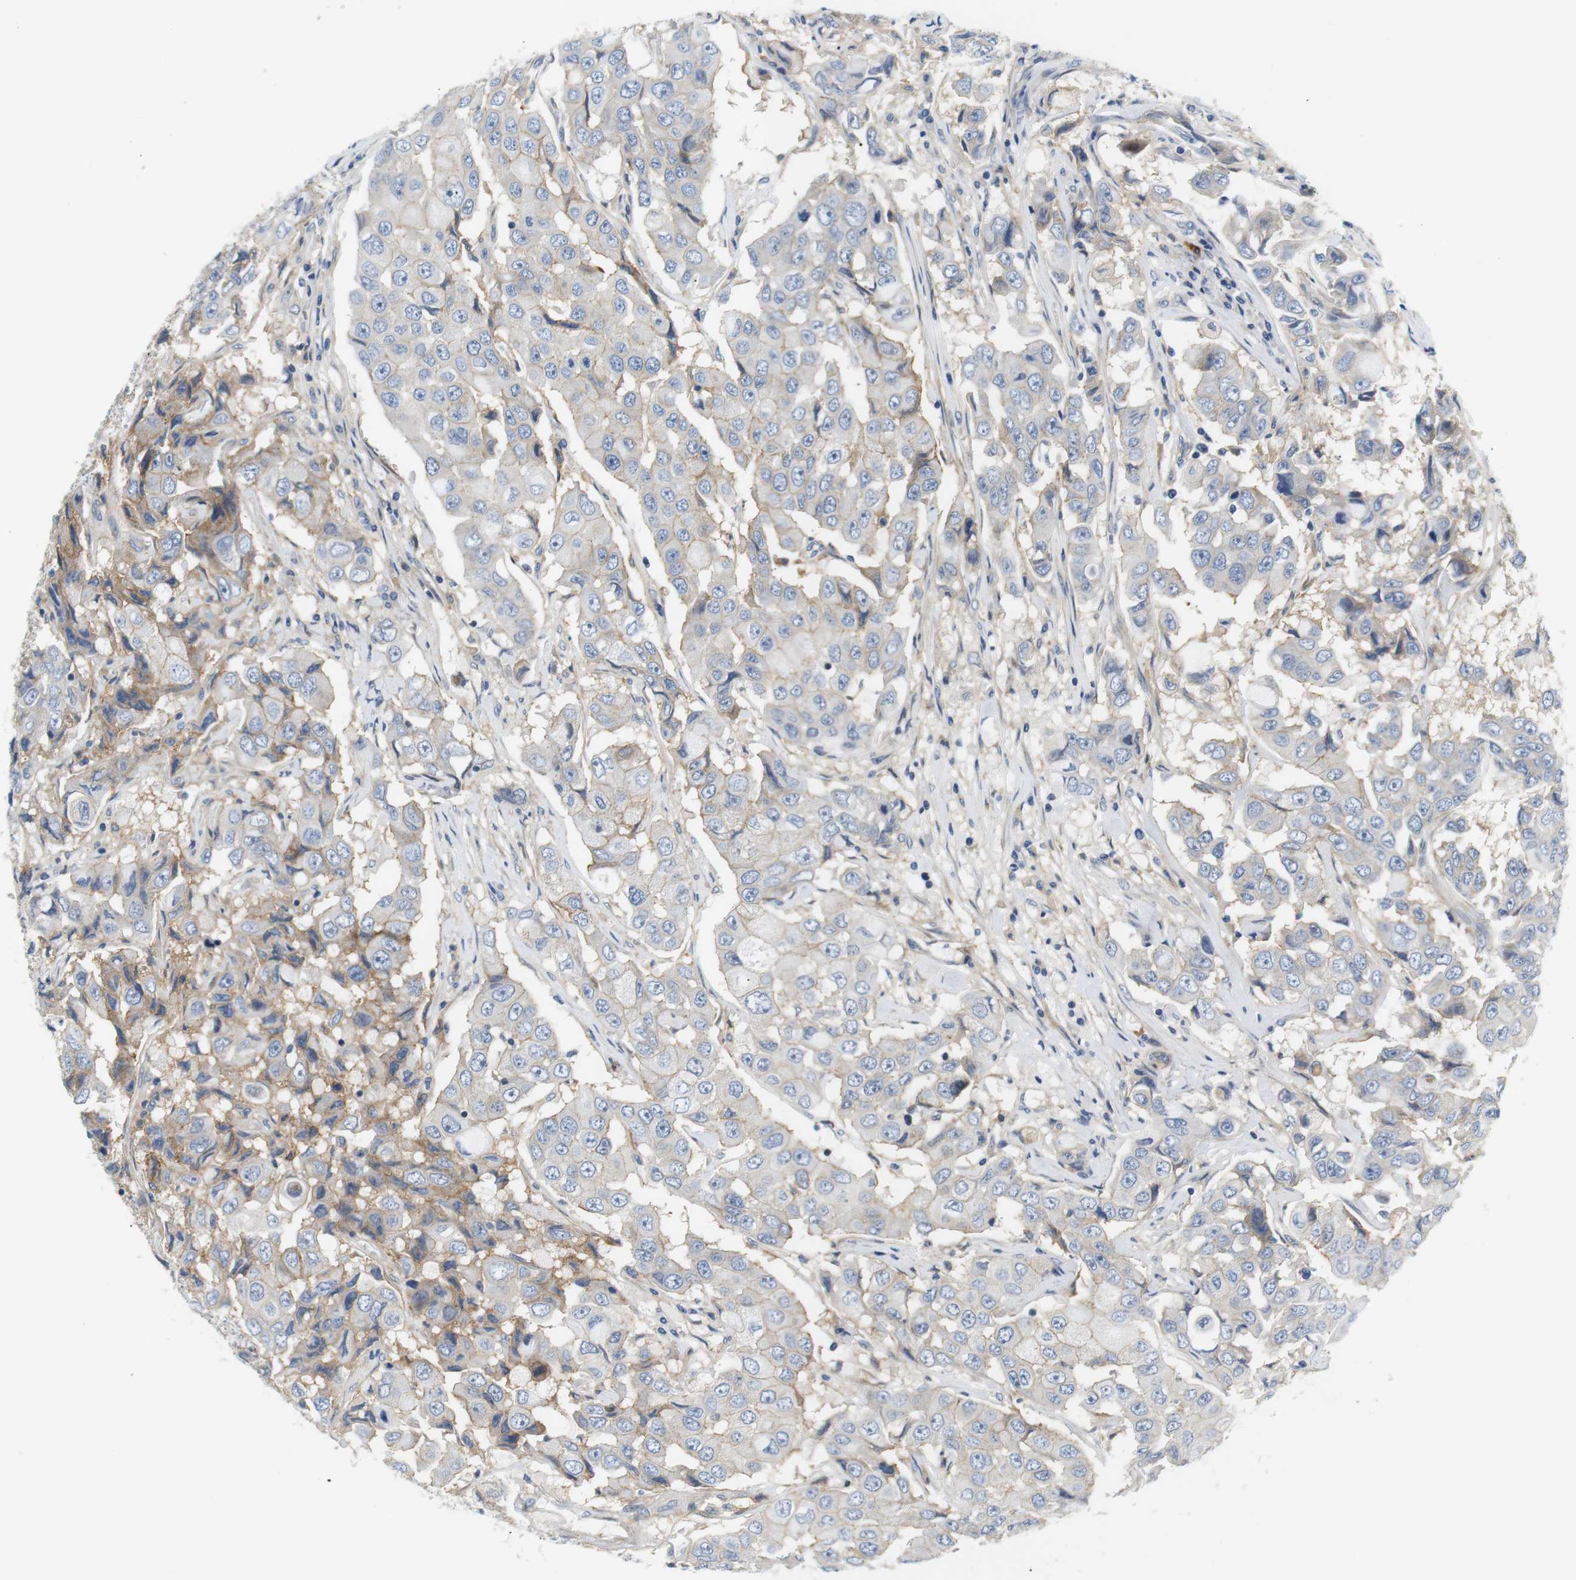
{"staining": {"intensity": "moderate", "quantity": "<25%", "location": "cytoplasmic/membranous"}, "tissue": "breast cancer", "cell_type": "Tumor cells", "image_type": "cancer", "snomed": [{"axis": "morphology", "description": "Duct carcinoma"}, {"axis": "topography", "description": "Breast"}], "caption": "Protein staining of breast cancer (infiltrating ductal carcinoma) tissue shows moderate cytoplasmic/membranous staining in about <25% of tumor cells.", "gene": "SLC30A1", "patient": {"sex": "female", "age": 27}}